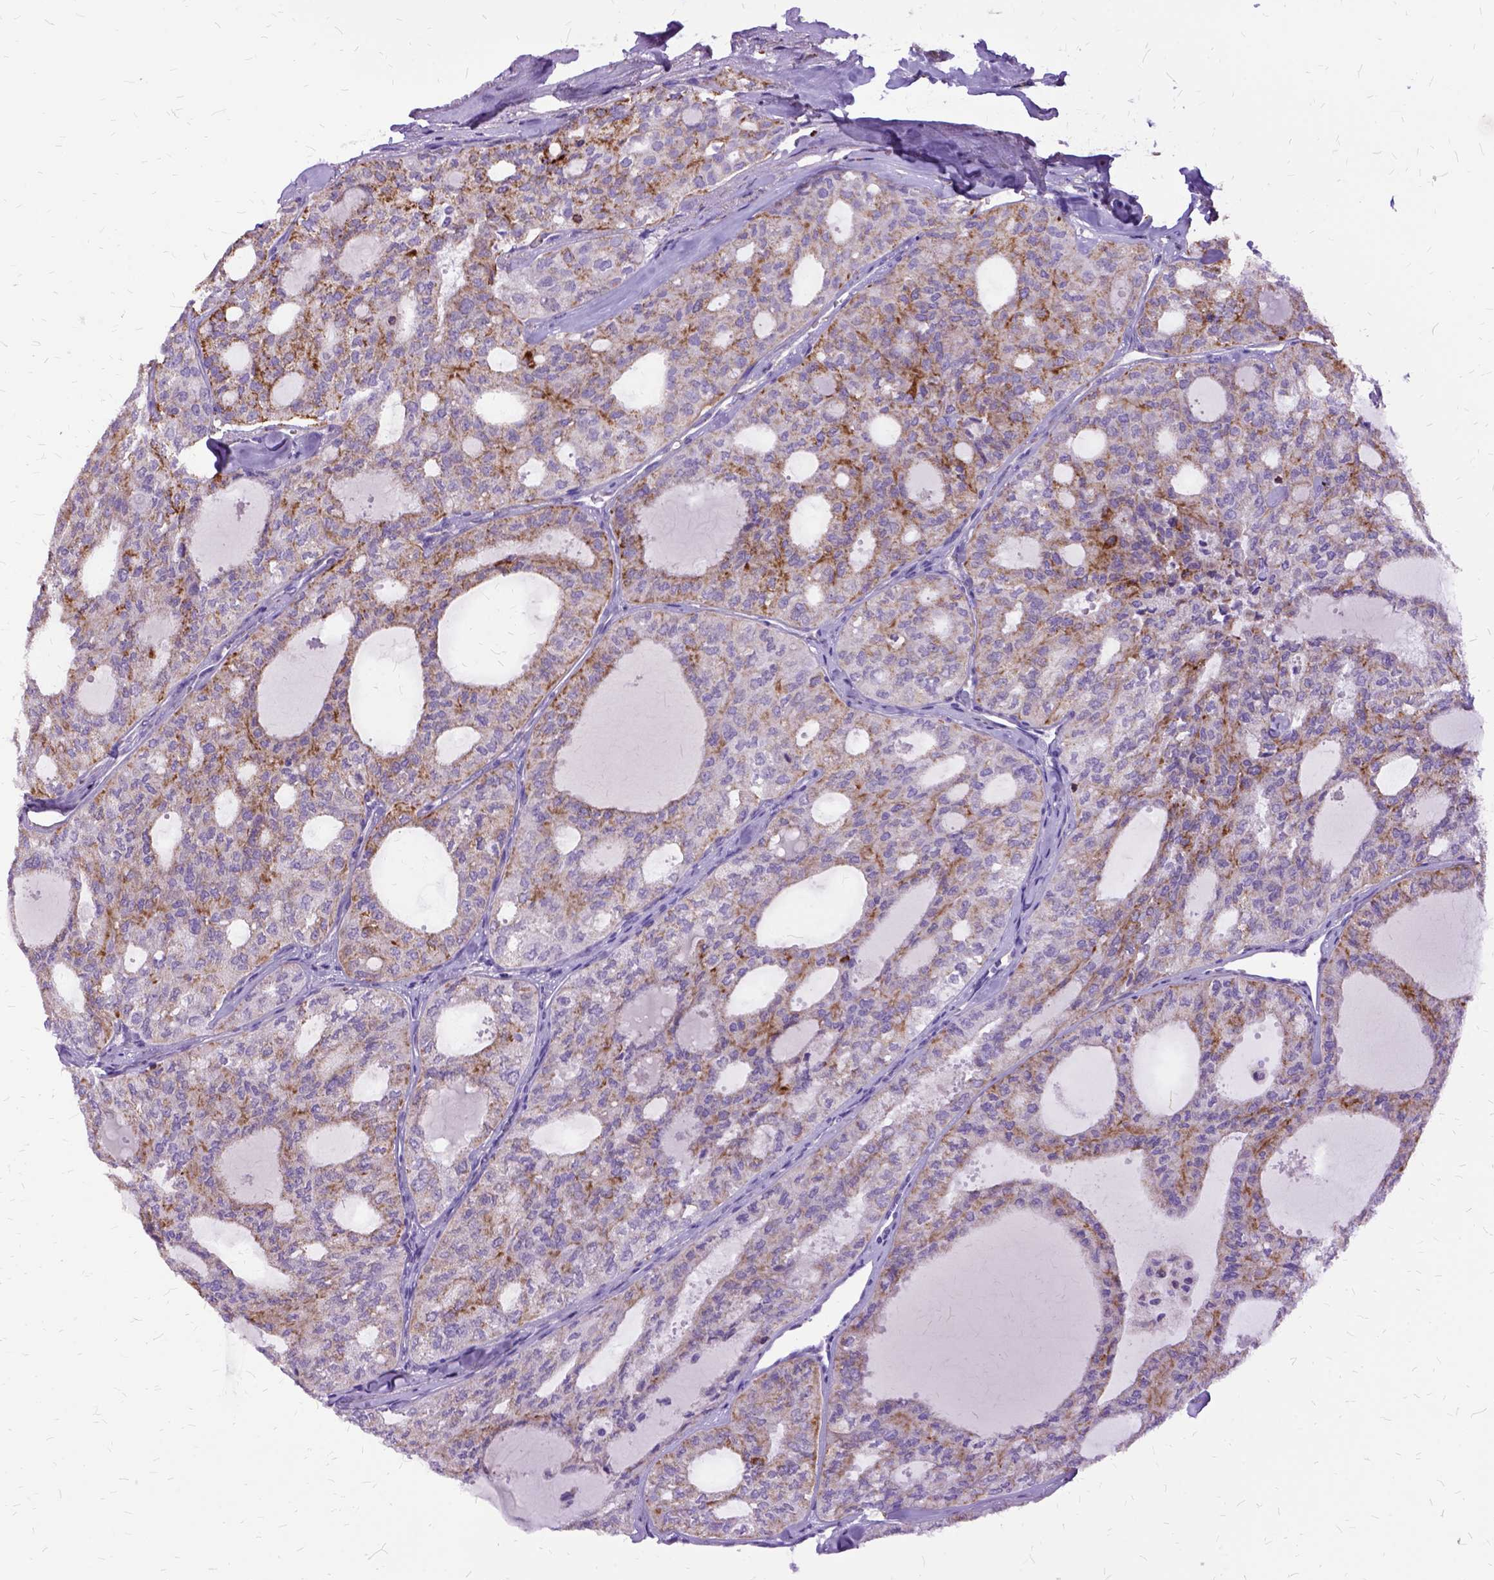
{"staining": {"intensity": "moderate", "quantity": "25%-75%", "location": "cytoplasmic/membranous"}, "tissue": "thyroid cancer", "cell_type": "Tumor cells", "image_type": "cancer", "snomed": [{"axis": "morphology", "description": "Follicular adenoma carcinoma, NOS"}, {"axis": "topography", "description": "Thyroid gland"}], "caption": "There is medium levels of moderate cytoplasmic/membranous expression in tumor cells of thyroid cancer, as demonstrated by immunohistochemical staining (brown color).", "gene": "OXCT1", "patient": {"sex": "male", "age": 75}}